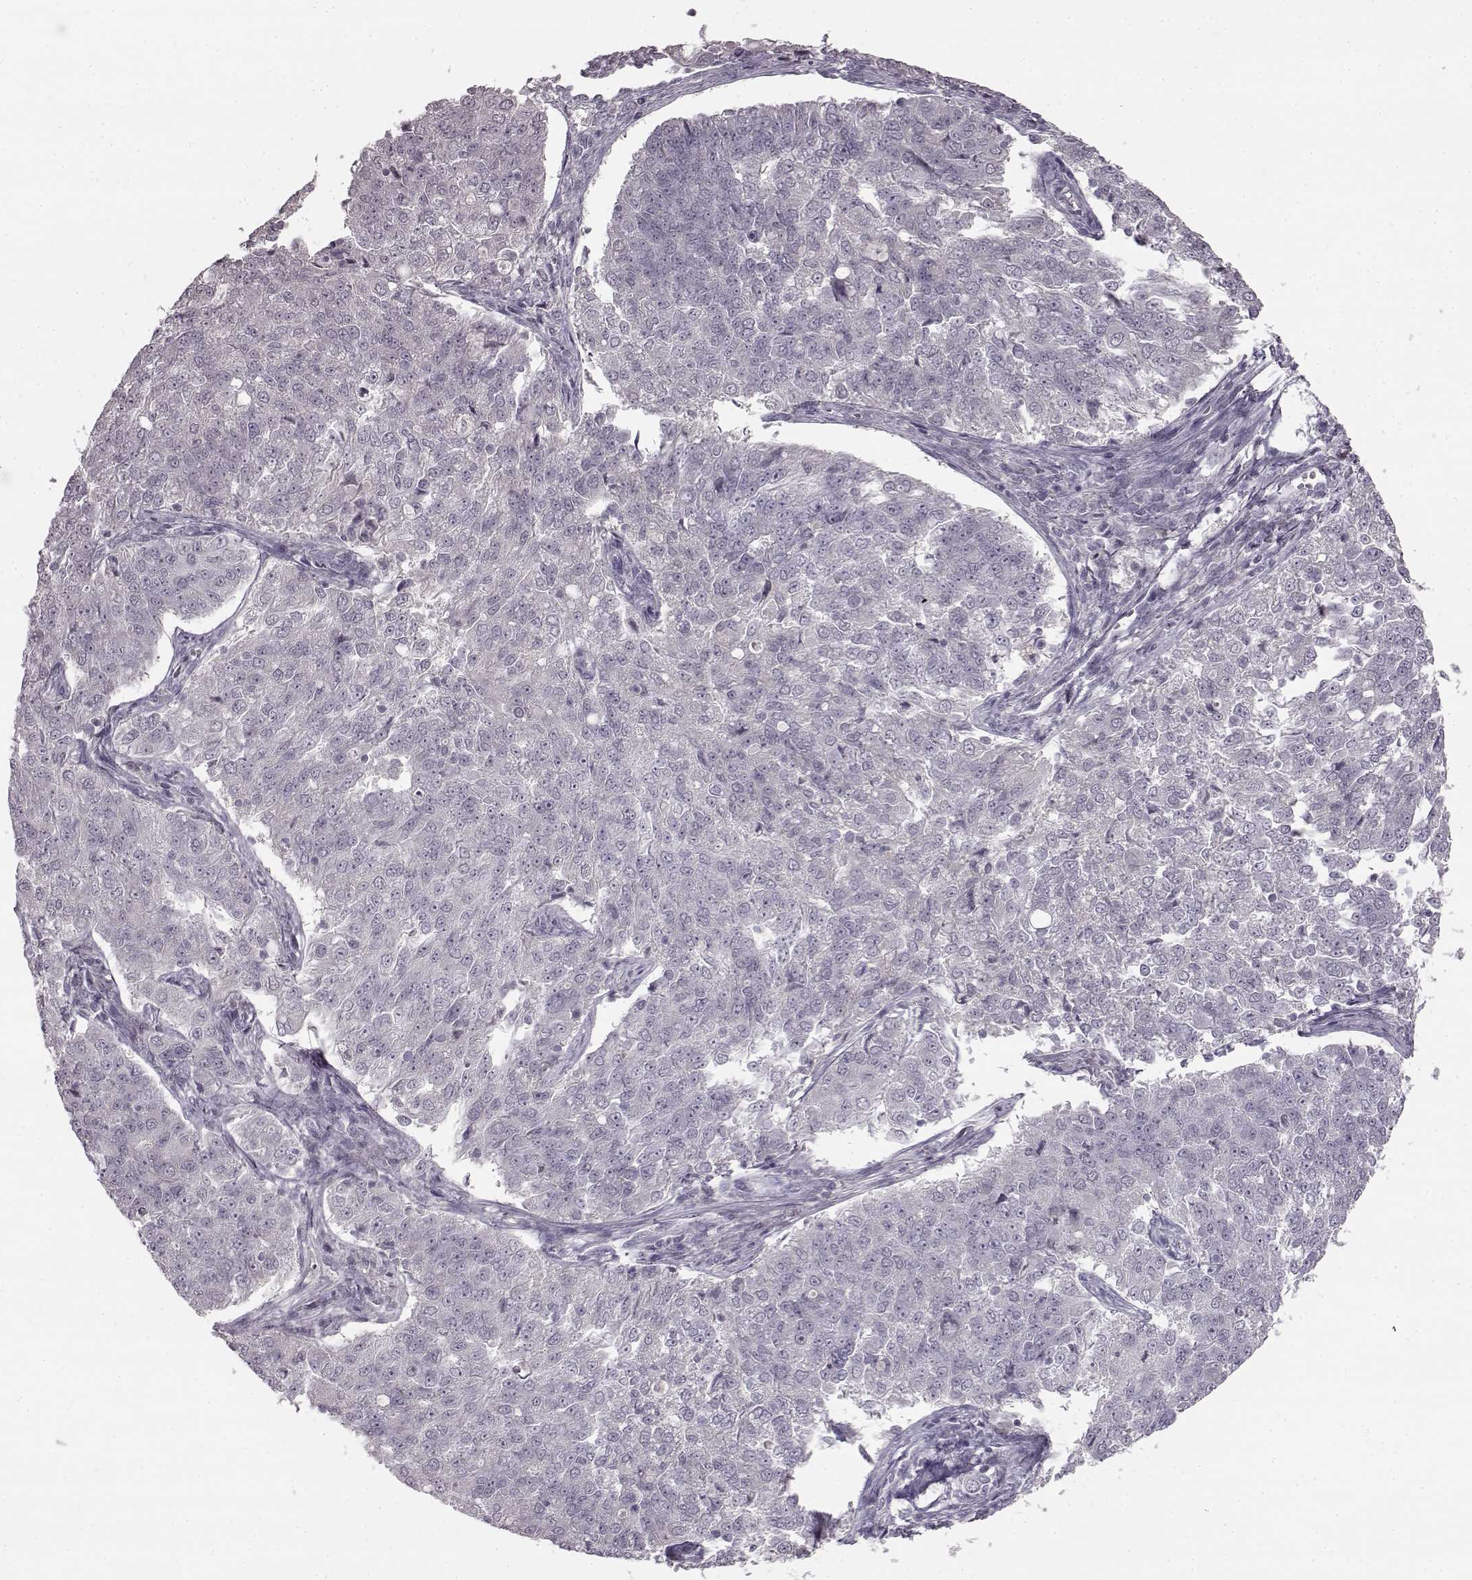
{"staining": {"intensity": "negative", "quantity": "none", "location": "none"}, "tissue": "endometrial cancer", "cell_type": "Tumor cells", "image_type": "cancer", "snomed": [{"axis": "morphology", "description": "Adenocarcinoma, NOS"}, {"axis": "topography", "description": "Endometrium"}], "caption": "Immunohistochemistry (IHC) of human endometrial cancer (adenocarcinoma) exhibits no expression in tumor cells. (IHC, brightfield microscopy, high magnification).", "gene": "LHB", "patient": {"sex": "female", "age": 43}}